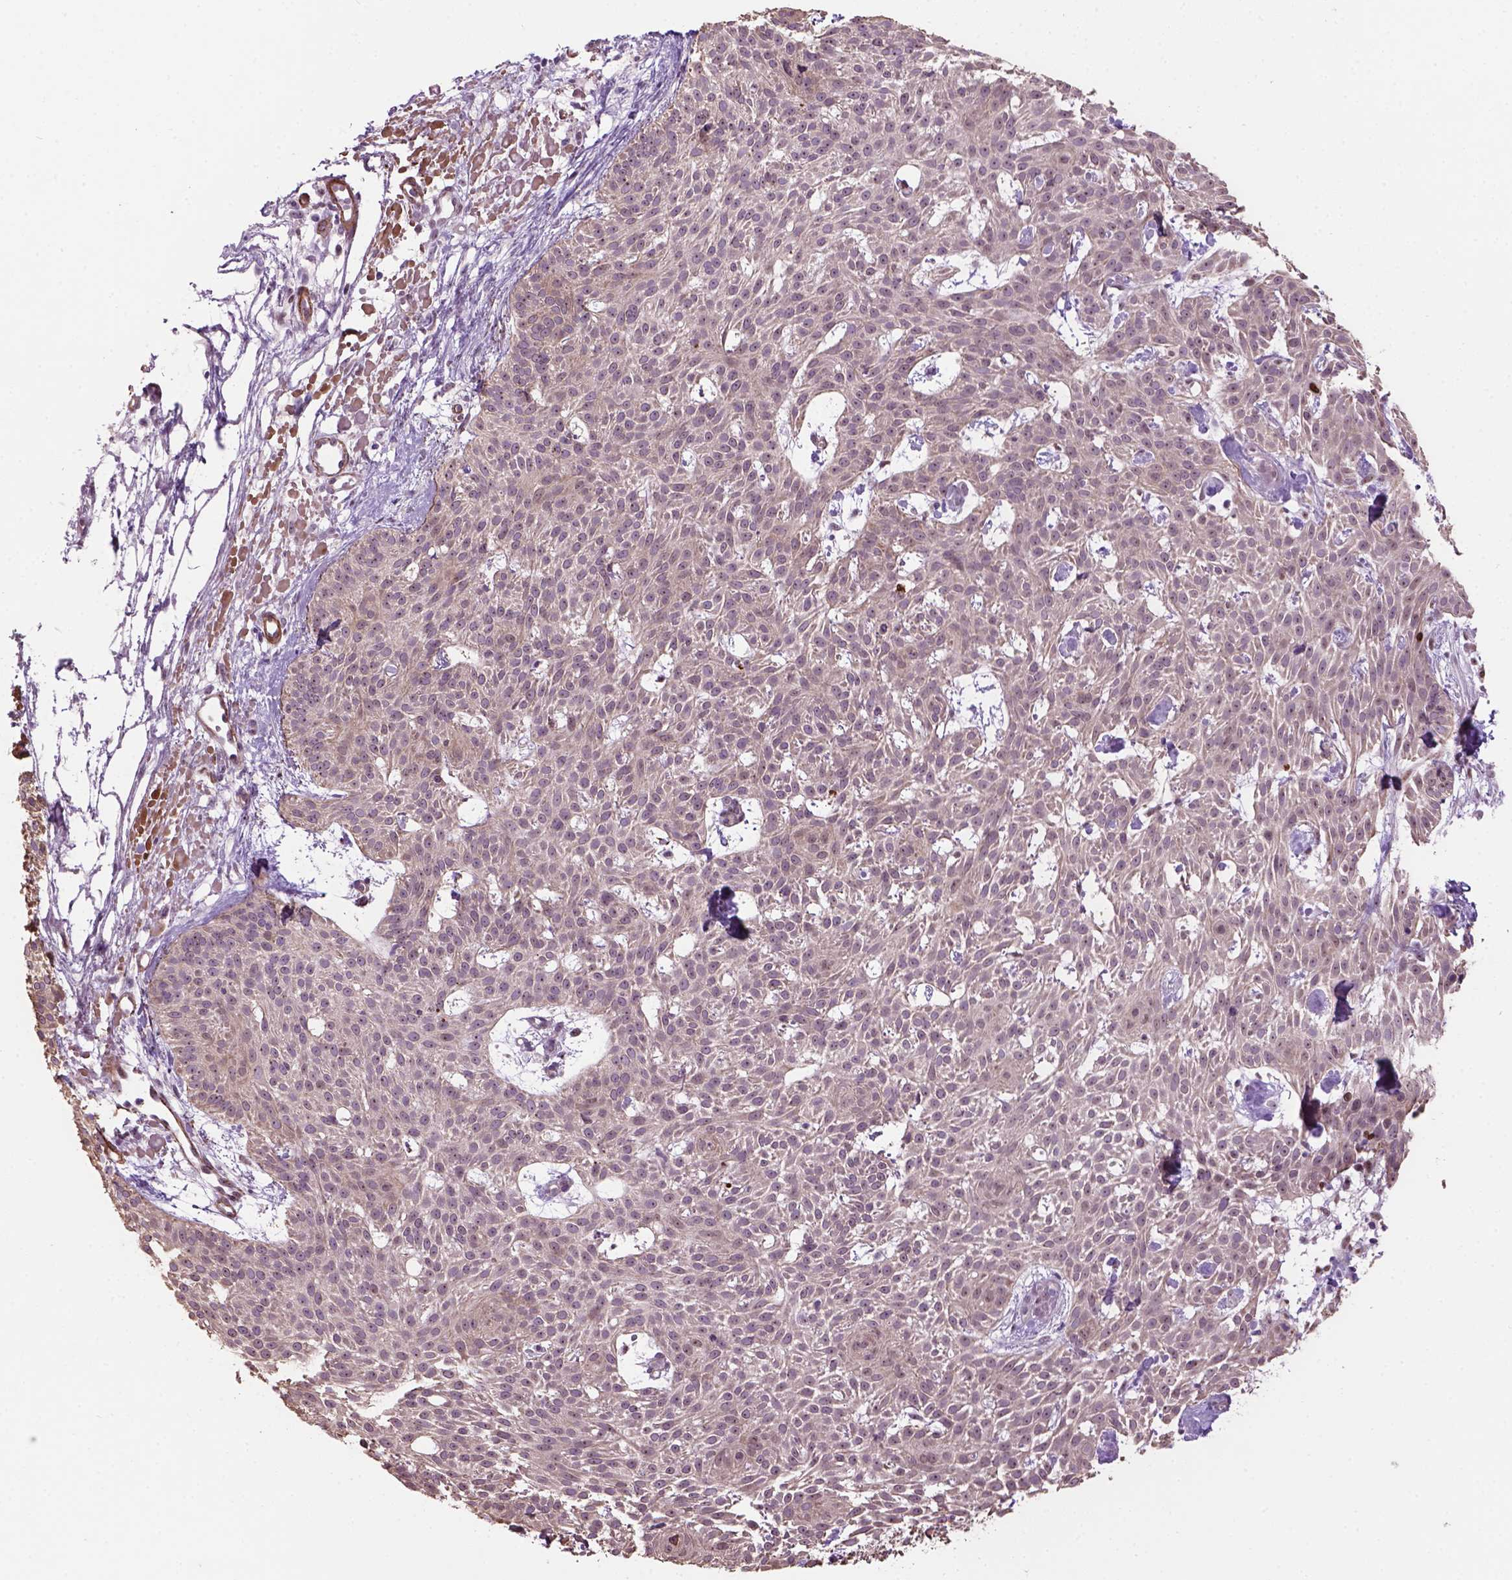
{"staining": {"intensity": "weak", "quantity": ">75%", "location": "nuclear"}, "tissue": "skin cancer", "cell_type": "Tumor cells", "image_type": "cancer", "snomed": [{"axis": "morphology", "description": "Basal cell carcinoma"}, {"axis": "topography", "description": "Skin"}], "caption": "IHC histopathology image of neoplastic tissue: human basal cell carcinoma (skin) stained using immunohistochemistry (IHC) shows low levels of weak protein expression localized specifically in the nuclear of tumor cells, appearing as a nuclear brown color.", "gene": "RRS1", "patient": {"sex": "female", "age": 78}}